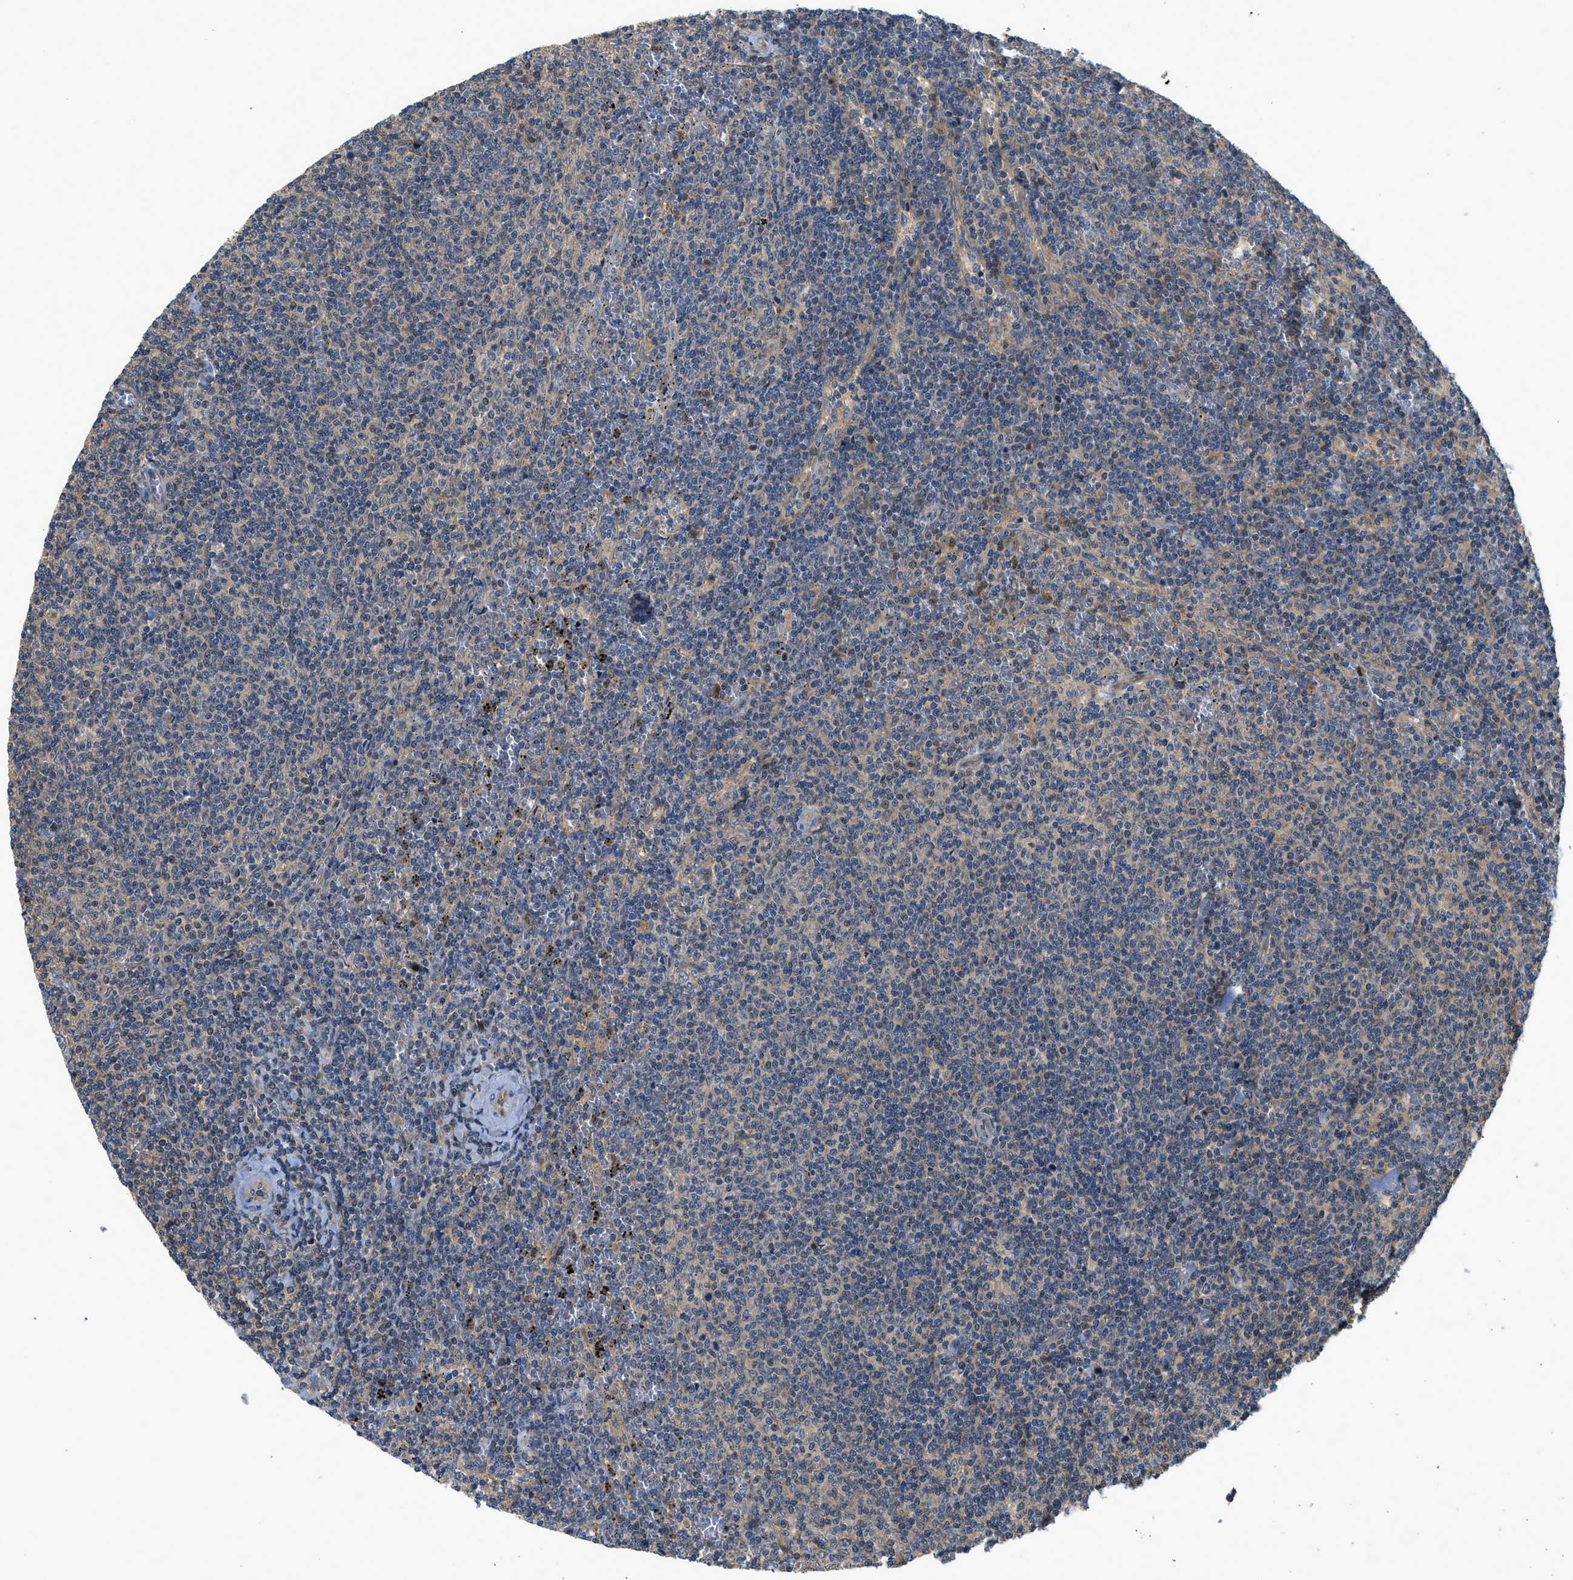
{"staining": {"intensity": "negative", "quantity": "none", "location": "none"}, "tissue": "lymphoma", "cell_type": "Tumor cells", "image_type": "cancer", "snomed": [{"axis": "morphology", "description": "Malignant lymphoma, non-Hodgkin's type, Low grade"}, {"axis": "topography", "description": "Spleen"}], "caption": "This is an immunohistochemistry image of lymphoma. There is no positivity in tumor cells.", "gene": "GPR31", "patient": {"sex": "female", "age": 50}}